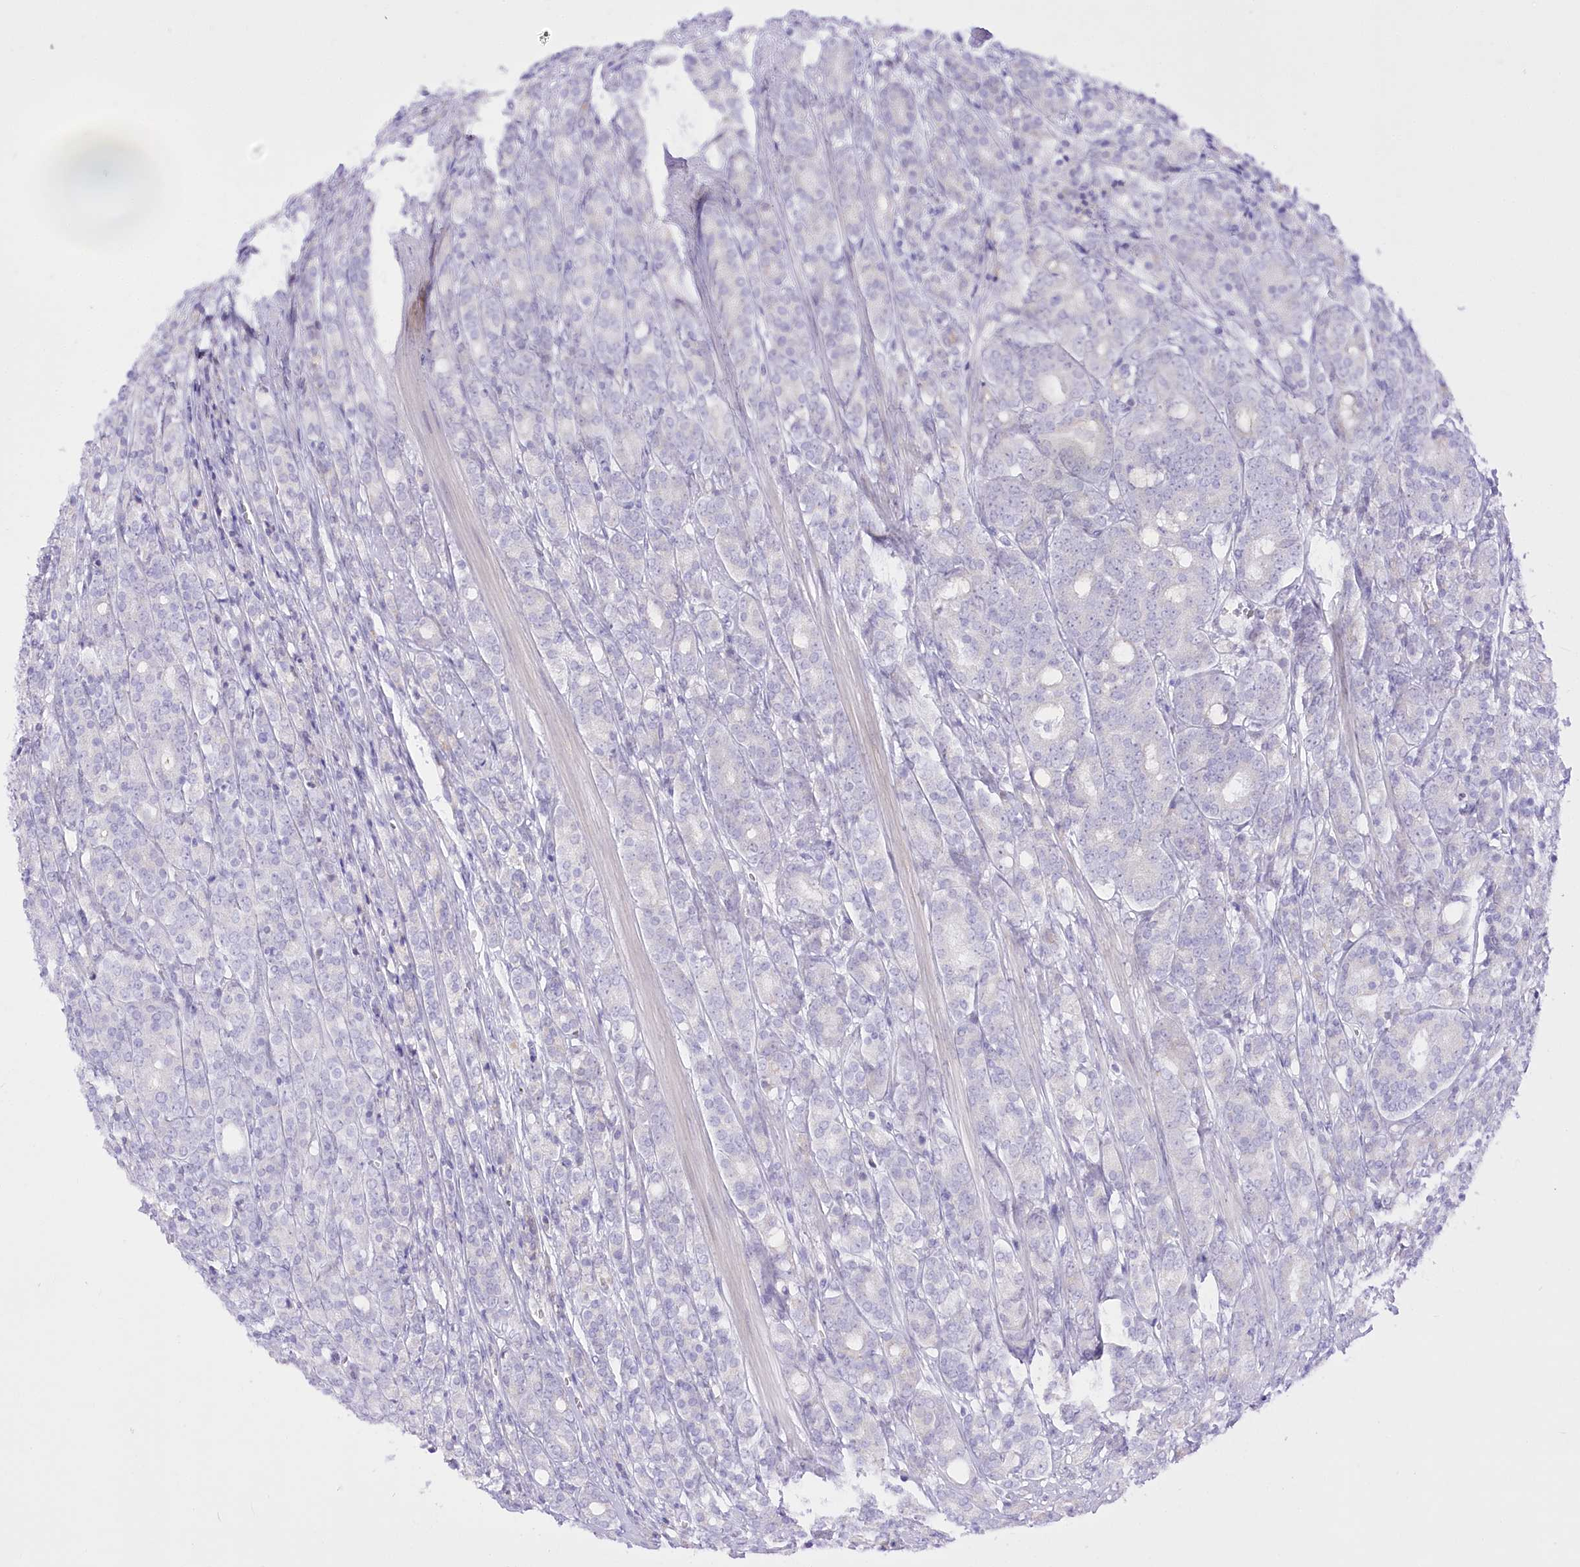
{"staining": {"intensity": "negative", "quantity": "none", "location": "none"}, "tissue": "prostate cancer", "cell_type": "Tumor cells", "image_type": "cancer", "snomed": [{"axis": "morphology", "description": "Adenocarcinoma, High grade"}, {"axis": "topography", "description": "Prostate"}], "caption": "Tumor cells are negative for protein expression in human prostate cancer.", "gene": "BEND7", "patient": {"sex": "male", "age": 62}}